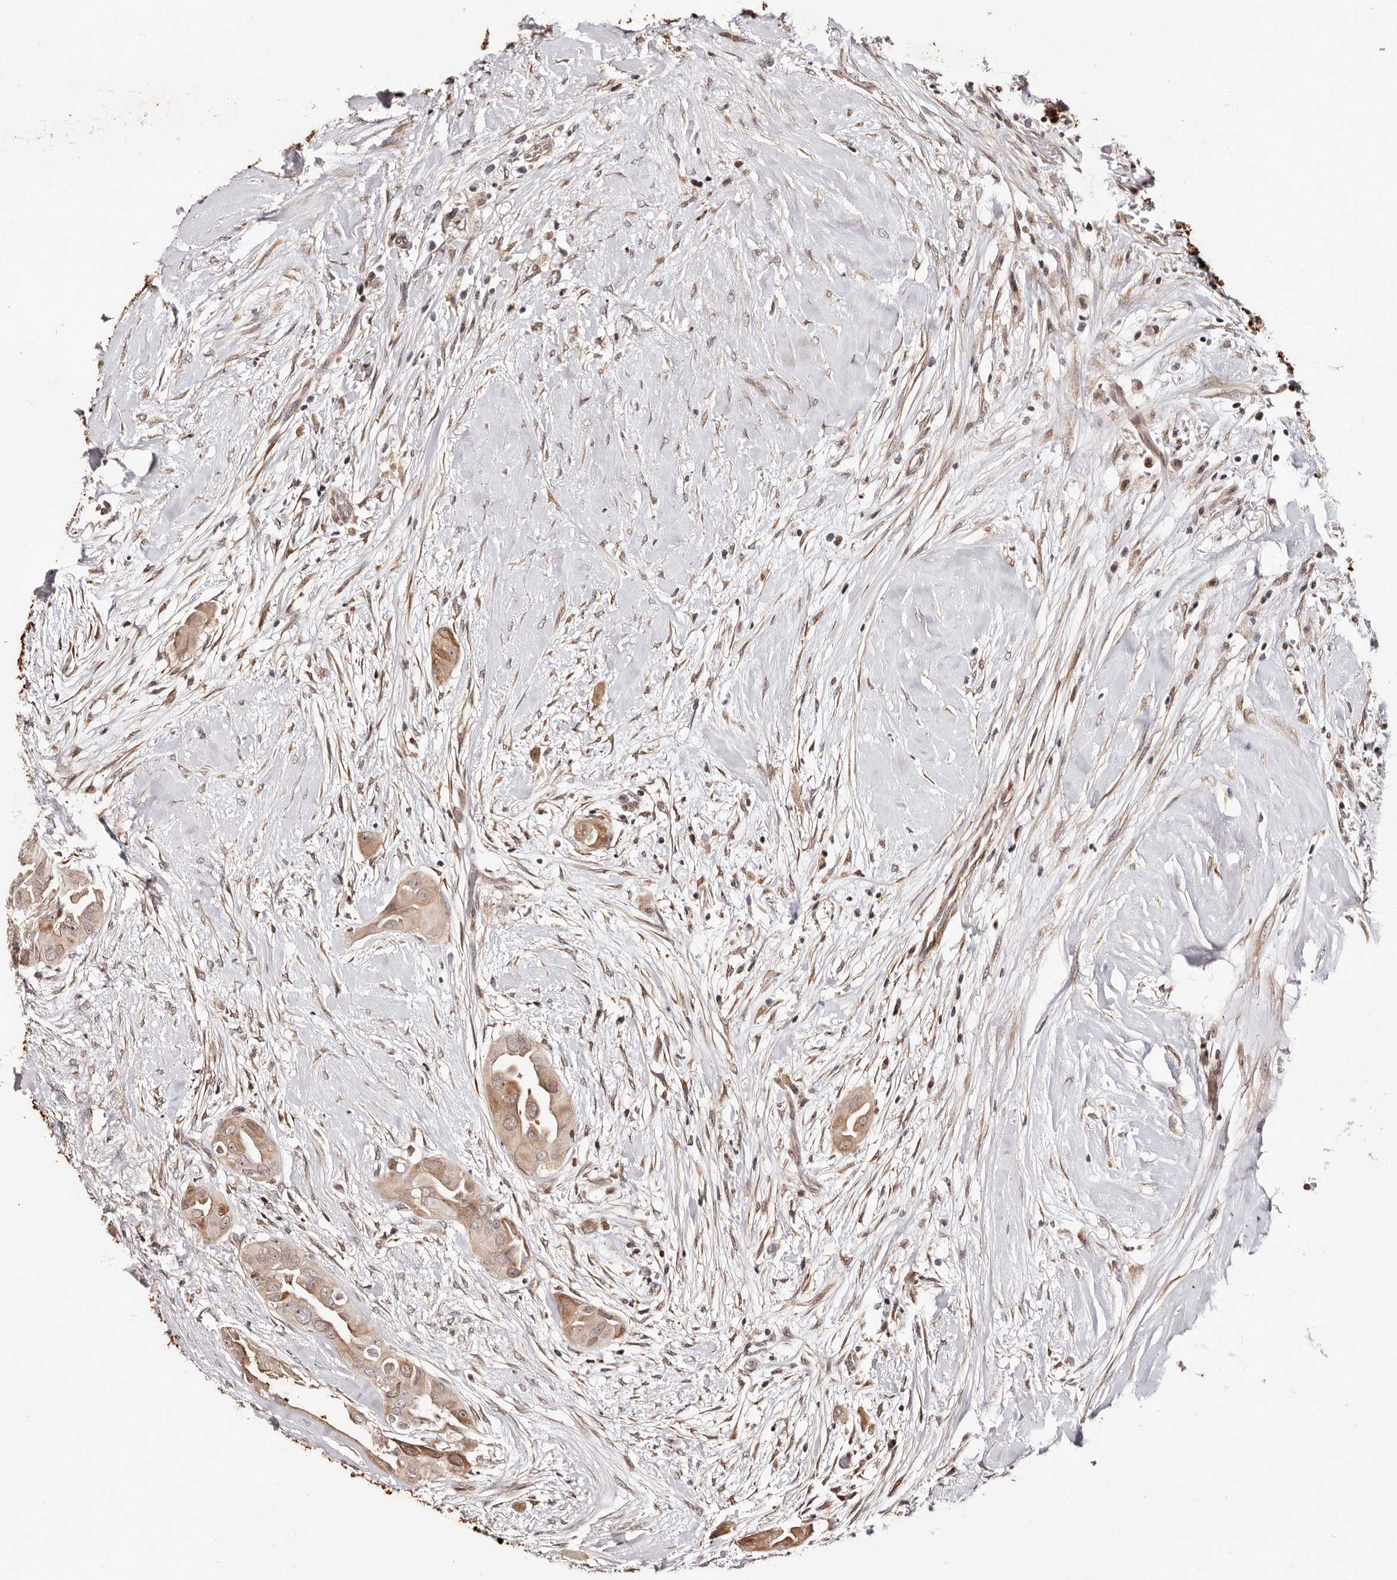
{"staining": {"intensity": "moderate", "quantity": "<25%", "location": "cytoplasmic/membranous"}, "tissue": "thyroid cancer", "cell_type": "Tumor cells", "image_type": "cancer", "snomed": [{"axis": "morphology", "description": "Papillary adenocarcinoma, NOS"}, {"axis": "topography", "description": "Thyroid gland"}], "caption": "There is low levels of moderate cytoplasmic/membranous expression in tumor cells of papillary adenocarcinoma (thyroid), as demonstrated by immunohistochemical staining (brown color).", "gene": "HIVEP3", "patient": {"sex": "female", "age": 59}}